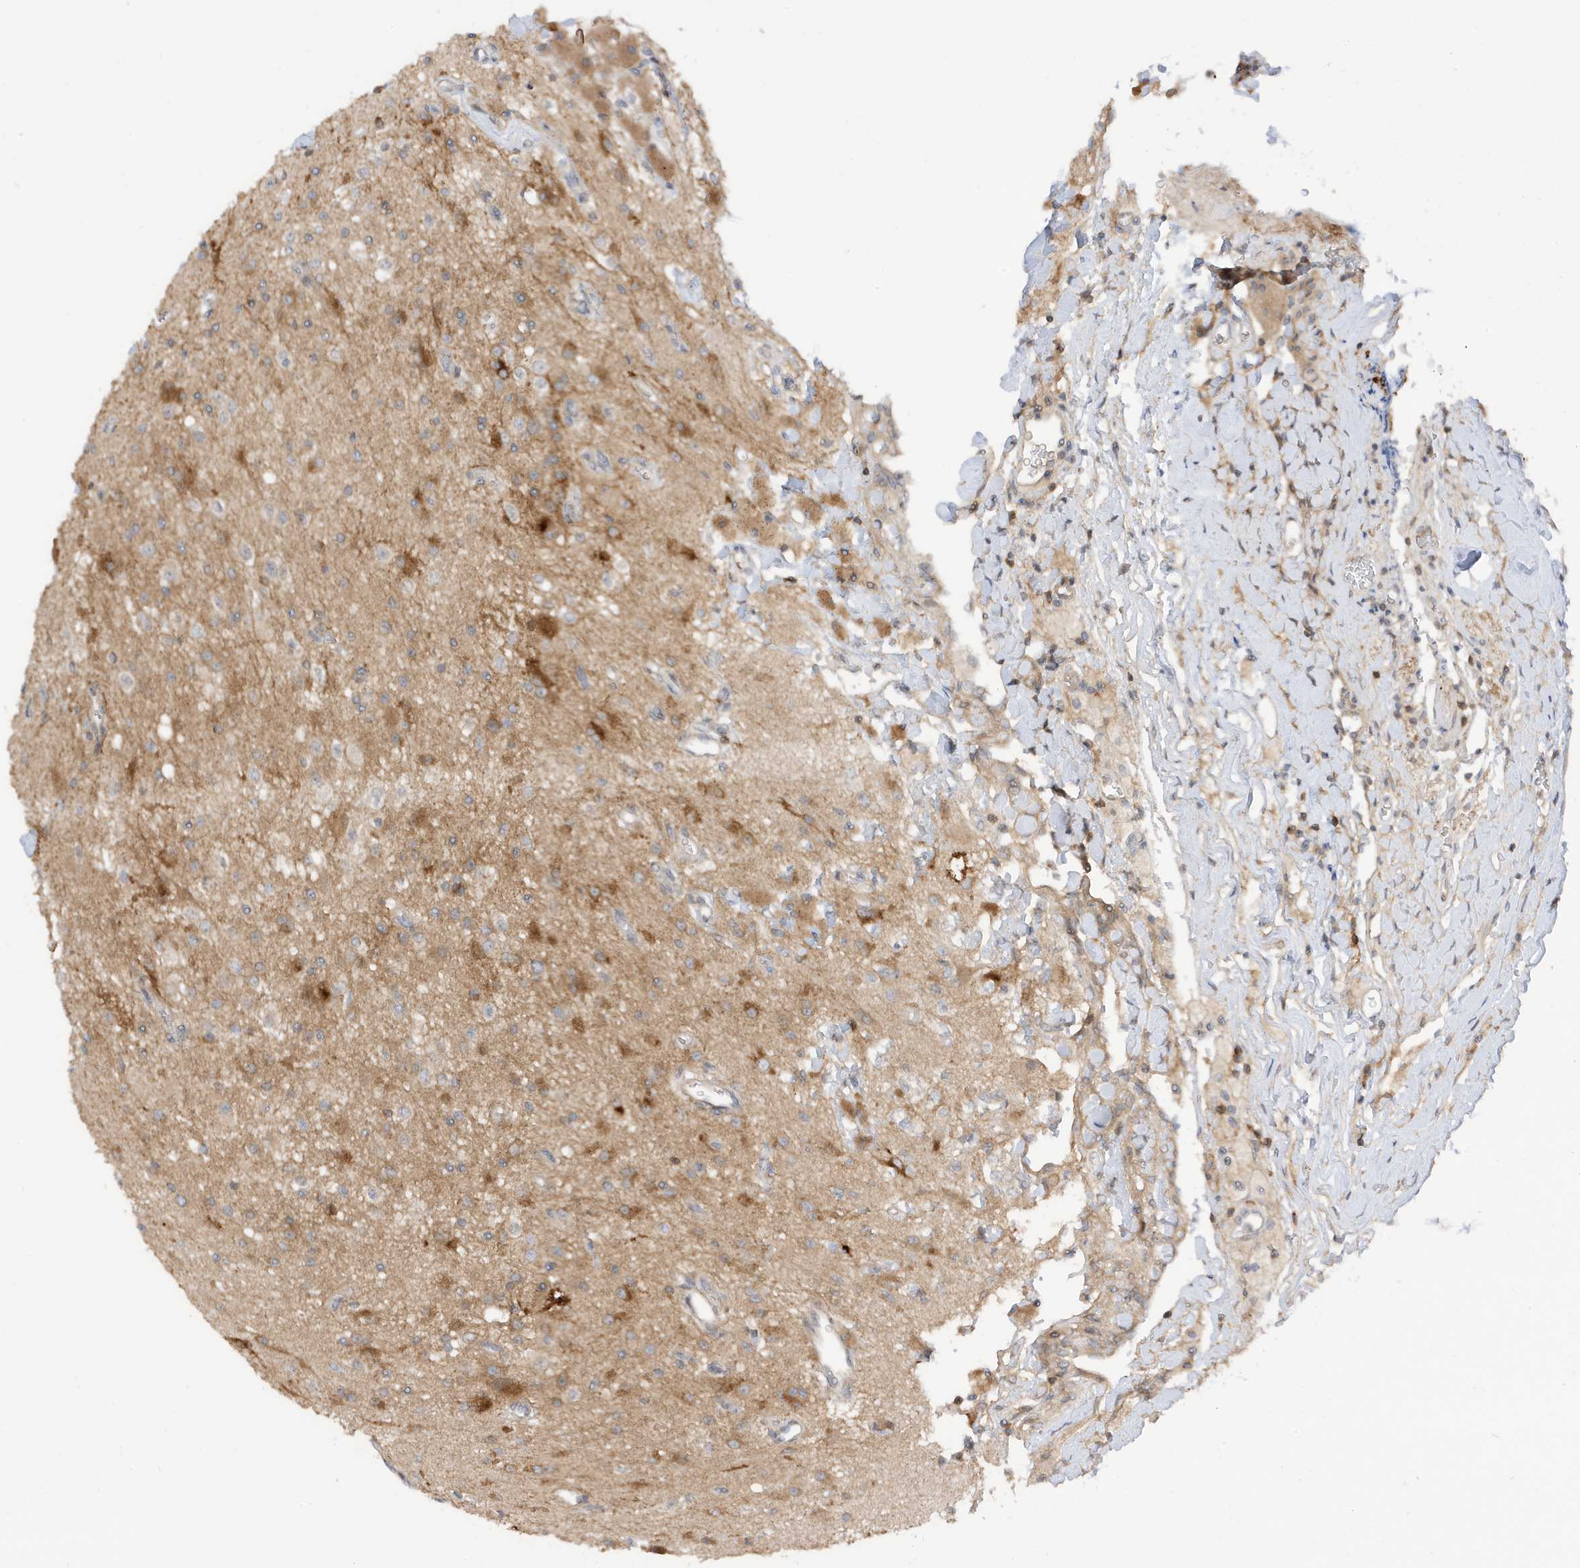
{"staining": {"intensity": "moderate", "quantity": "25%-75%", "location": "cytoplasmic/membranous"}, "tissue": "glioma", "cell_type": "Tumor cells", "image_type": "cancer", "snomed": [{"axis": "morphology", "description": "Glioma, malignant, High grade"}, {"axis": "topography", "description": "Brain"}], "caption": "Protein staining exhibits moderate cytoplasmic/membranous staining in about 25%-75% of tumor cells in malignant glioma (high-grade).", "gene": "TAB3", "patient": {"sex": "male", "age": 34}}